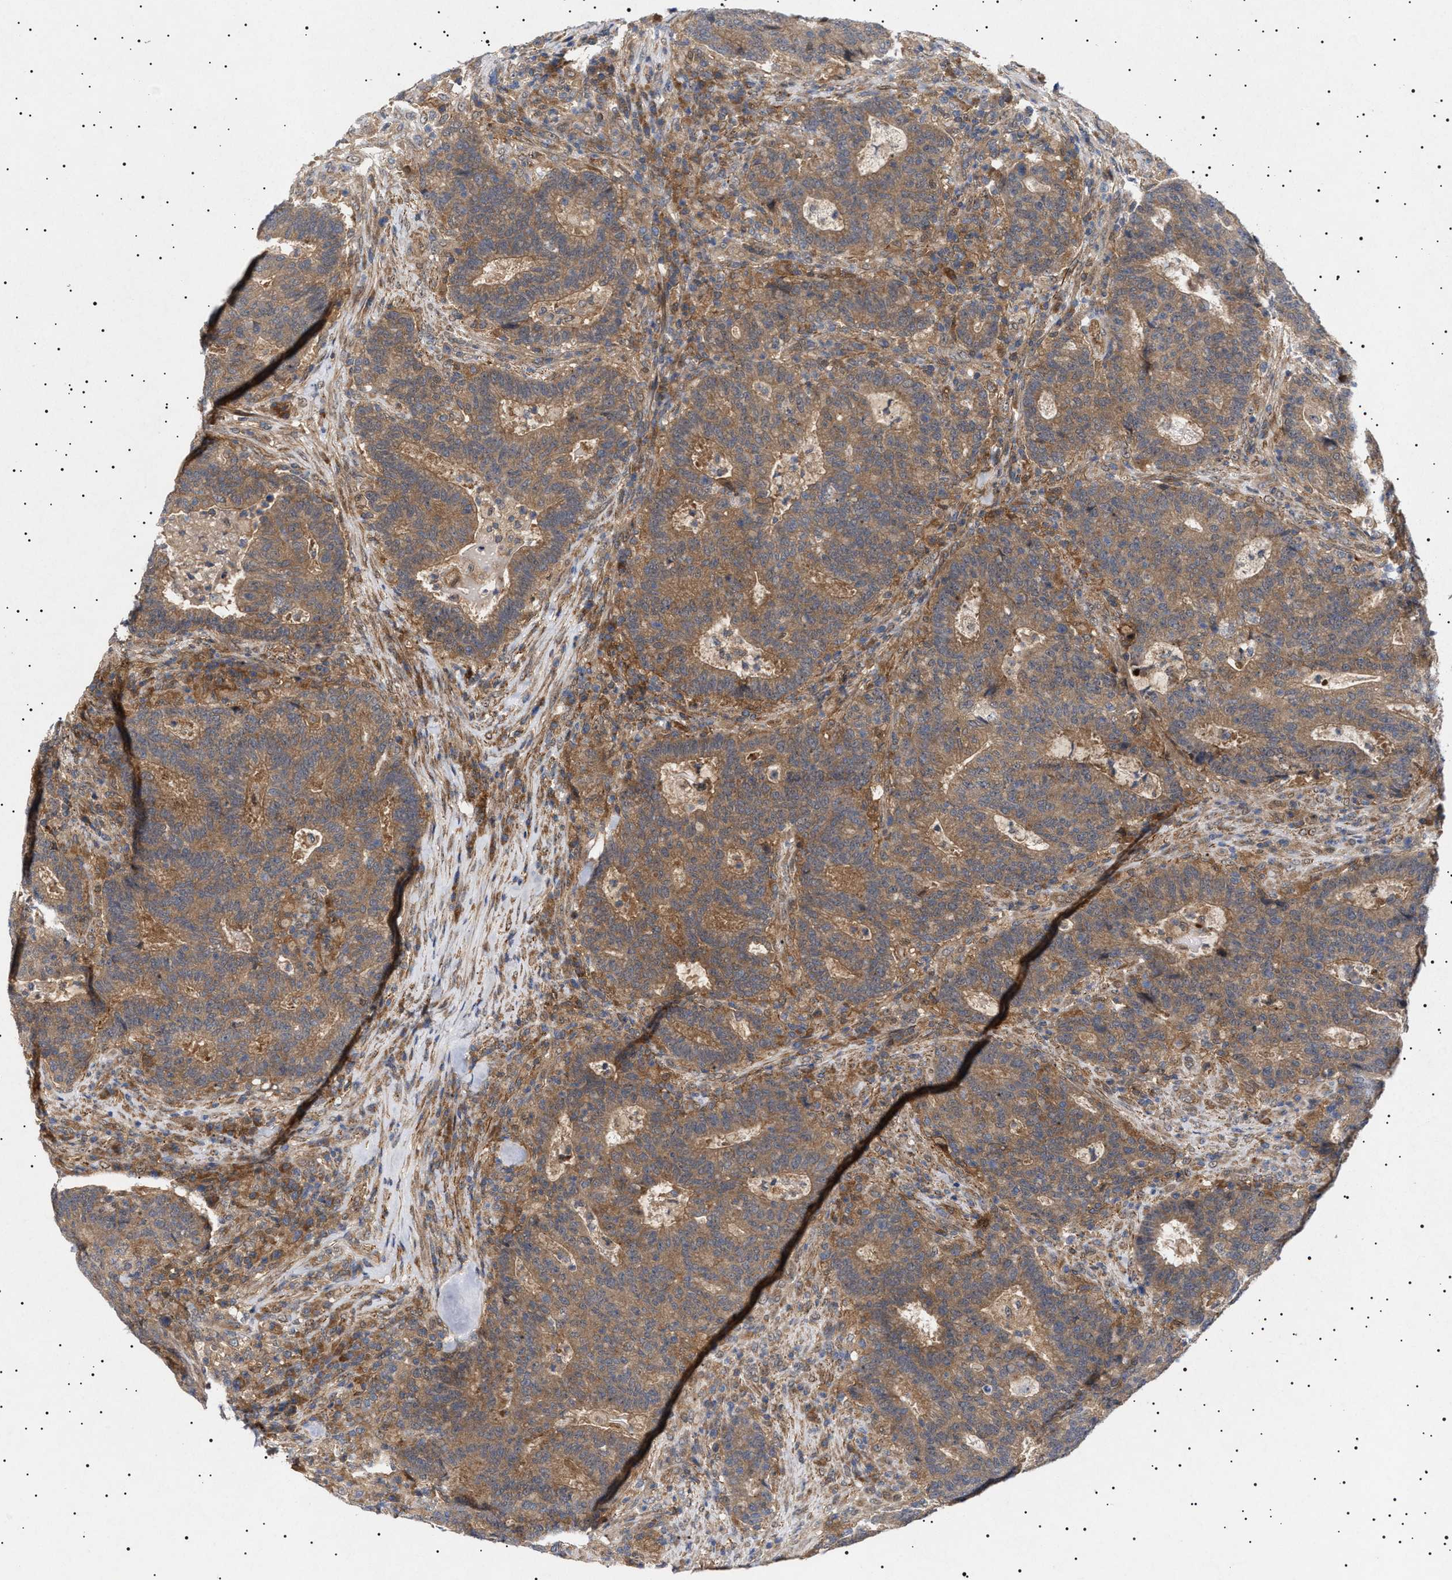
{"staining": {"intensity": "moderate", "quantity": ">75%", "location": "cytoplasmic/membranous"}, "tissue": "colorectal cancer", "cell_type": "Tumor cells", "image_type": "cancer", "snomed": [{"axis": "morphology", "description": "Adenocarcinoma, NOS"}, {"axis": "topography", "description": "Colon"}], "caption": "Protein analysis of colorectal cancer tissue displays moderate cytoplasmic/membranous positivity in about >75% of tumor cells.", "gene": "NPLOC4", "patient": {"sex": "female", "age": 75}}